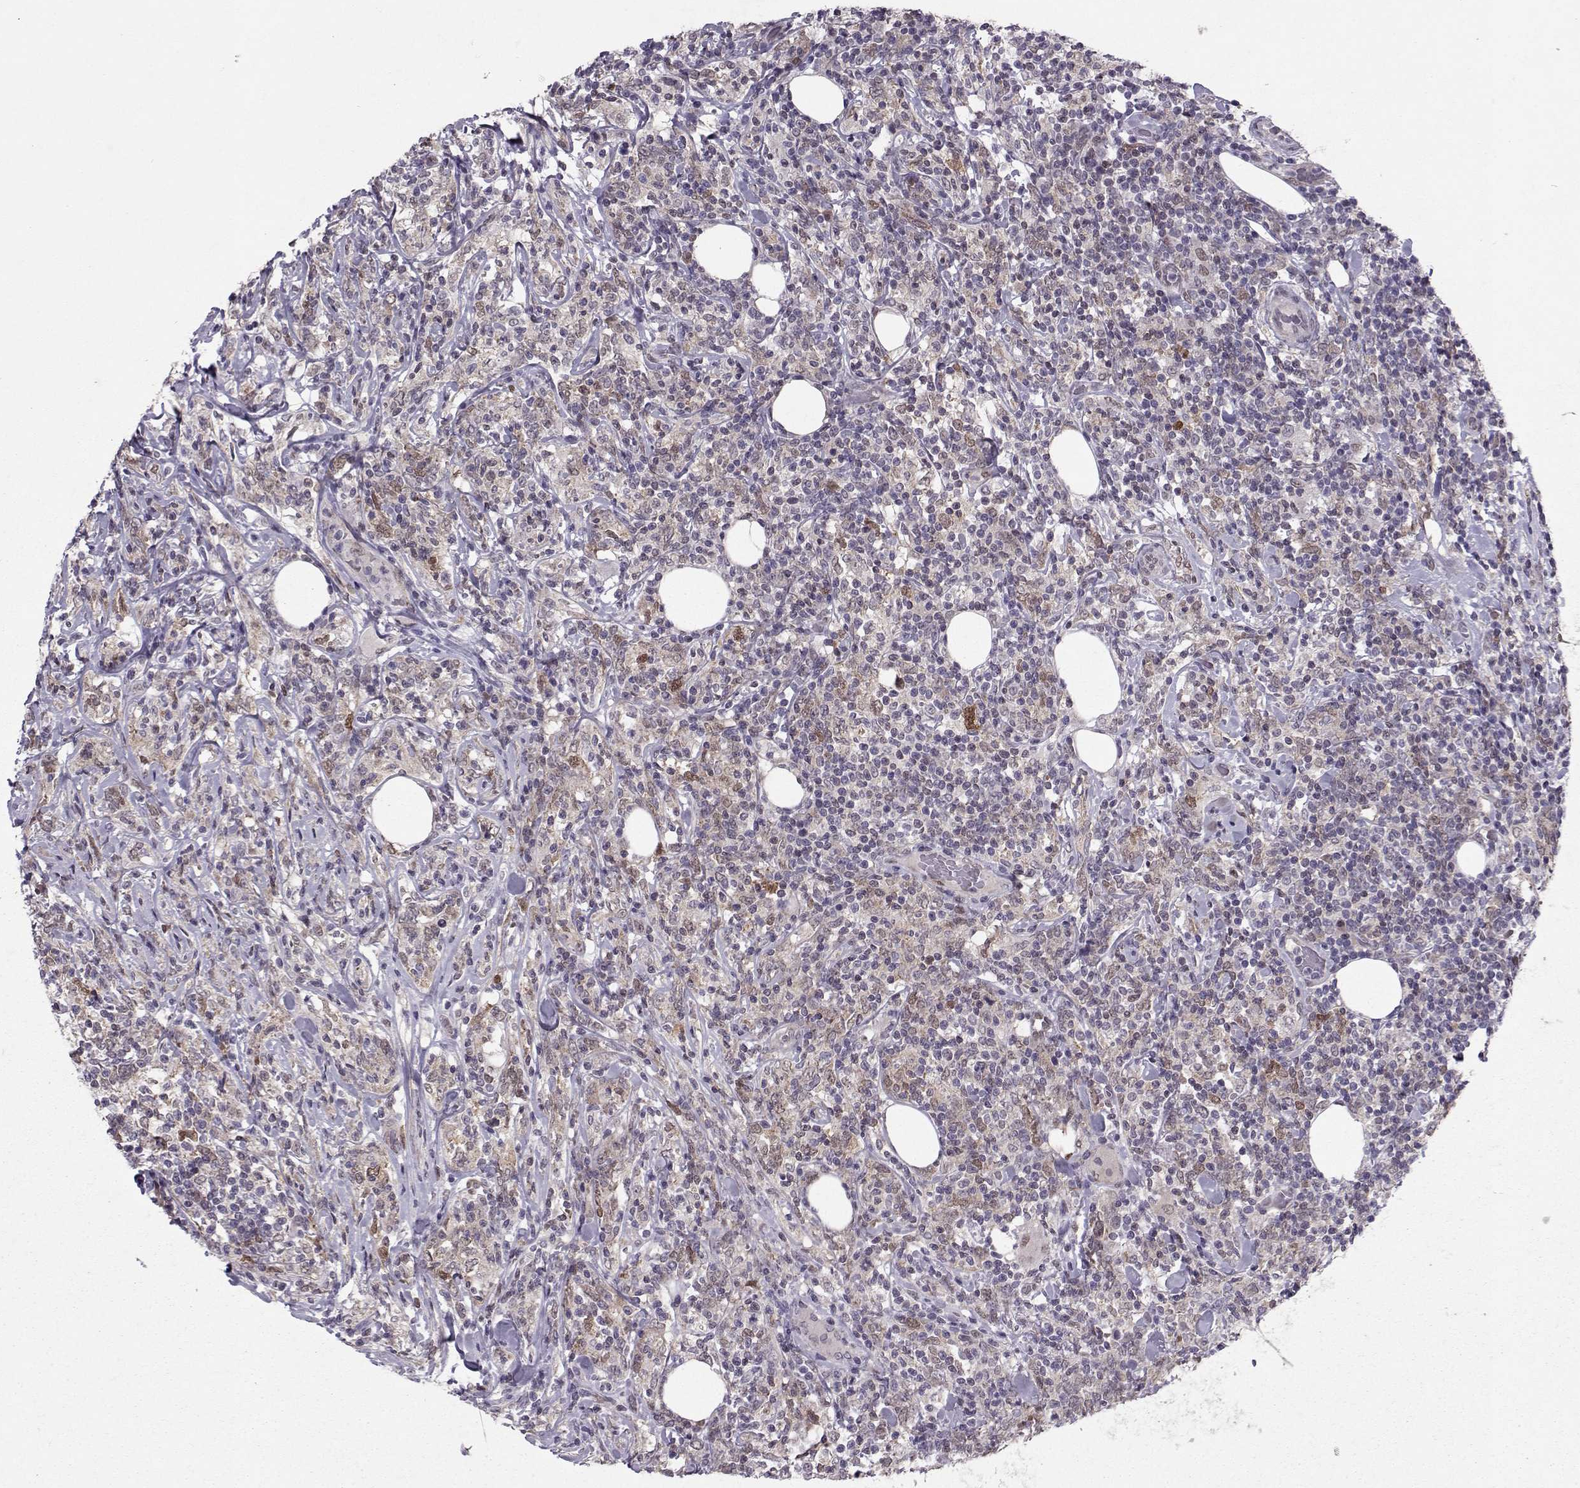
{"staining": {"intensity": "negative", "quantity": "none", "location": "none"}, "tissue": "lymphoma", "cell_type": "Tumor cells", "image_type": "cancer", "snomed": [{"axis": "morphology", "description": "Malignant lymphoma, non-Hodgkin's type, High grade"}, {"axis": "topography", "description": "Lymph node"}], "caption": "This is an immunohistochemistry image of high-grade malignant lymphoma, non-Hodgkin's type. There is no staining in tumor cells.", "gene": "CDK4", "patient": {"sex": "female", "age": 84}}